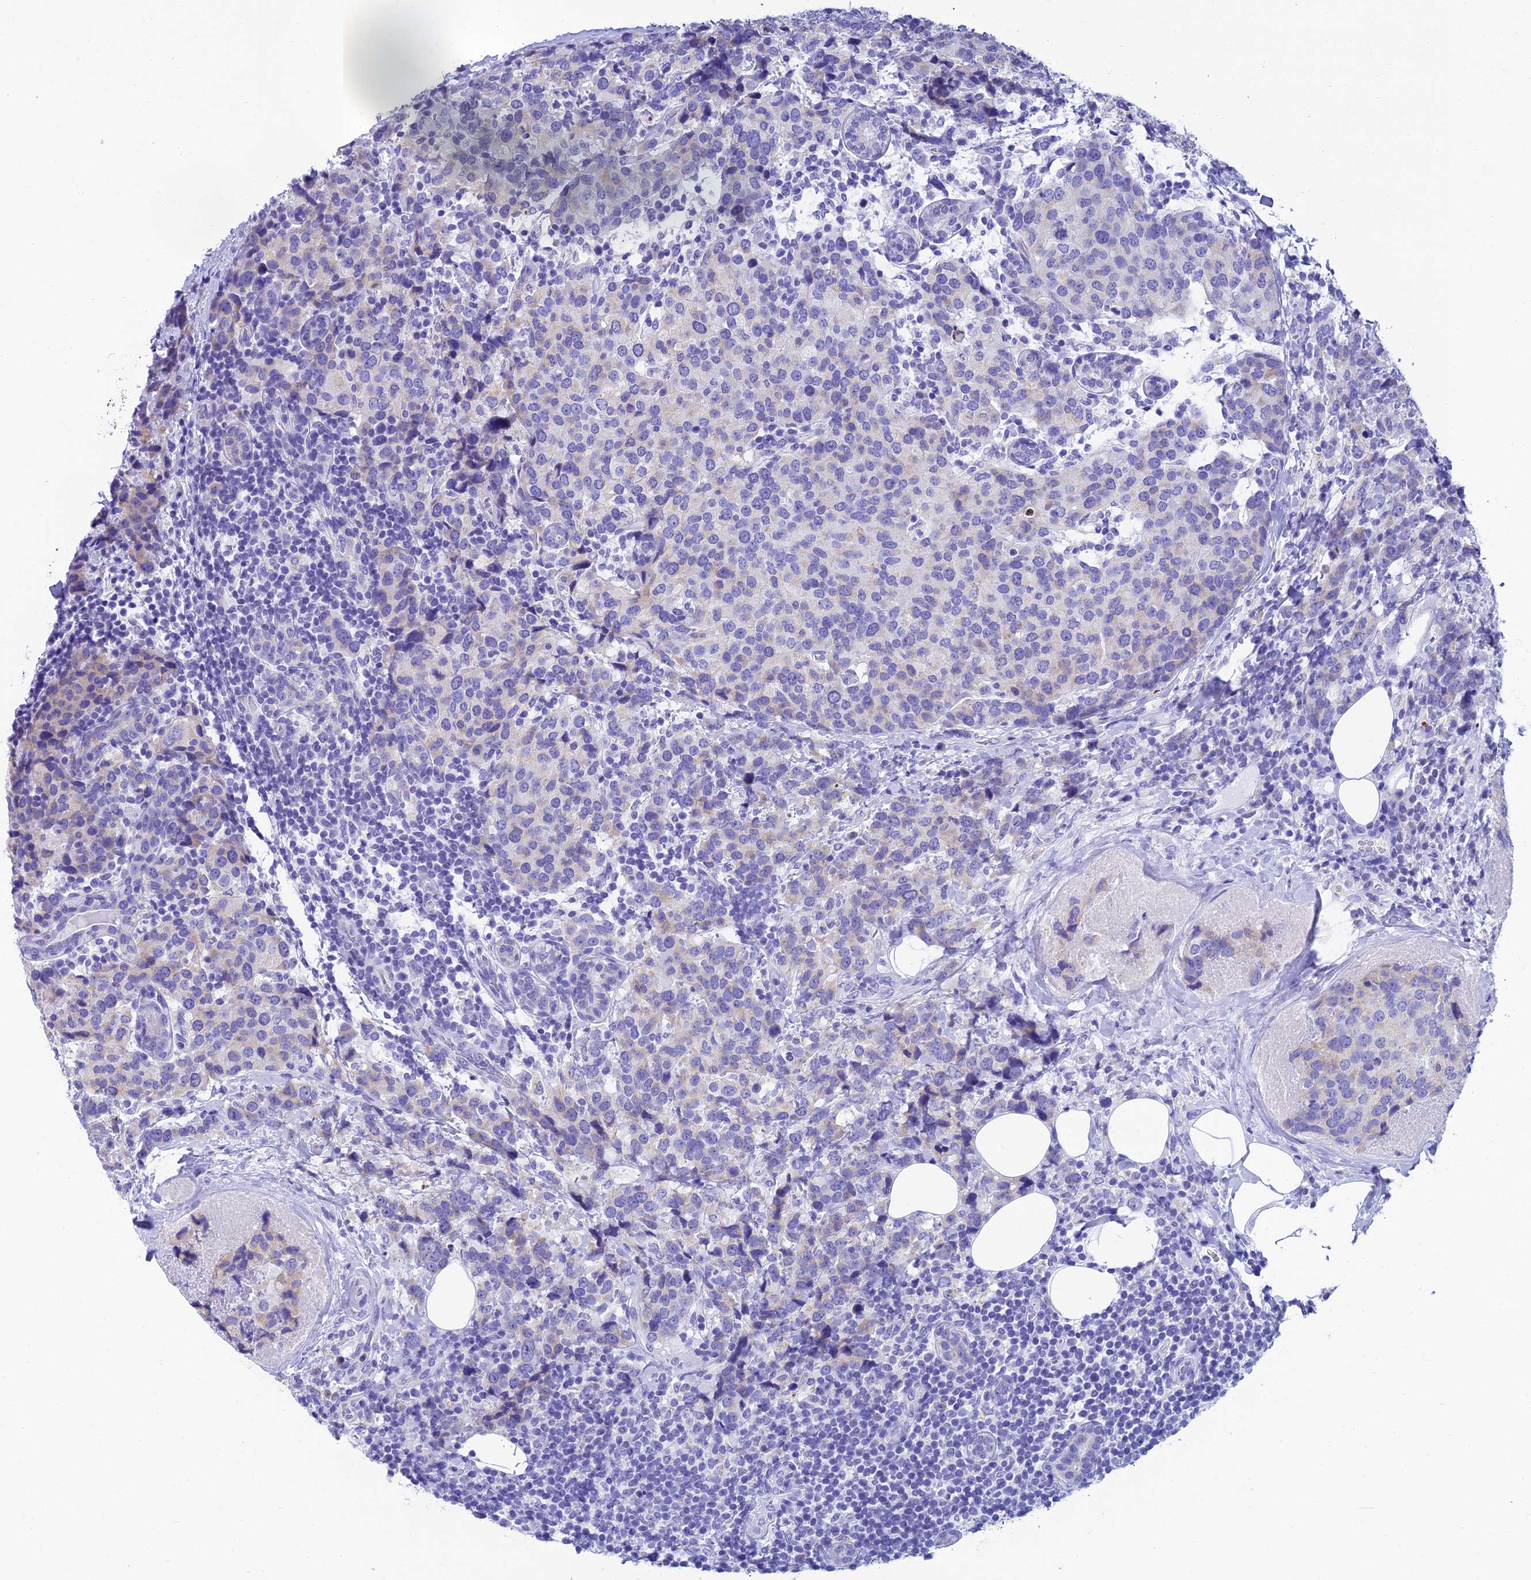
{"staining": {"intensity": "negative", "quantity": "none", "location": "none"}, "tissue": "breast cancer", "cell_type": "Tumor cells", "image_type": "cancer", "snomed": [{"axis": "morphology", "description": "Lobular carcinoma"}, {"axis": "topography", "description": "Breast"}], "caption": "Tumor cells are negative for brown protein staining in breast cancer. Brightfield microscopy of IHC stained with DAB (3,3'-diaminobenzidine) (brown) and hematoxylin (blue), captured at high magnification.", "gene": "REEP4", "patient": {"sex": "female", "age": 59}}